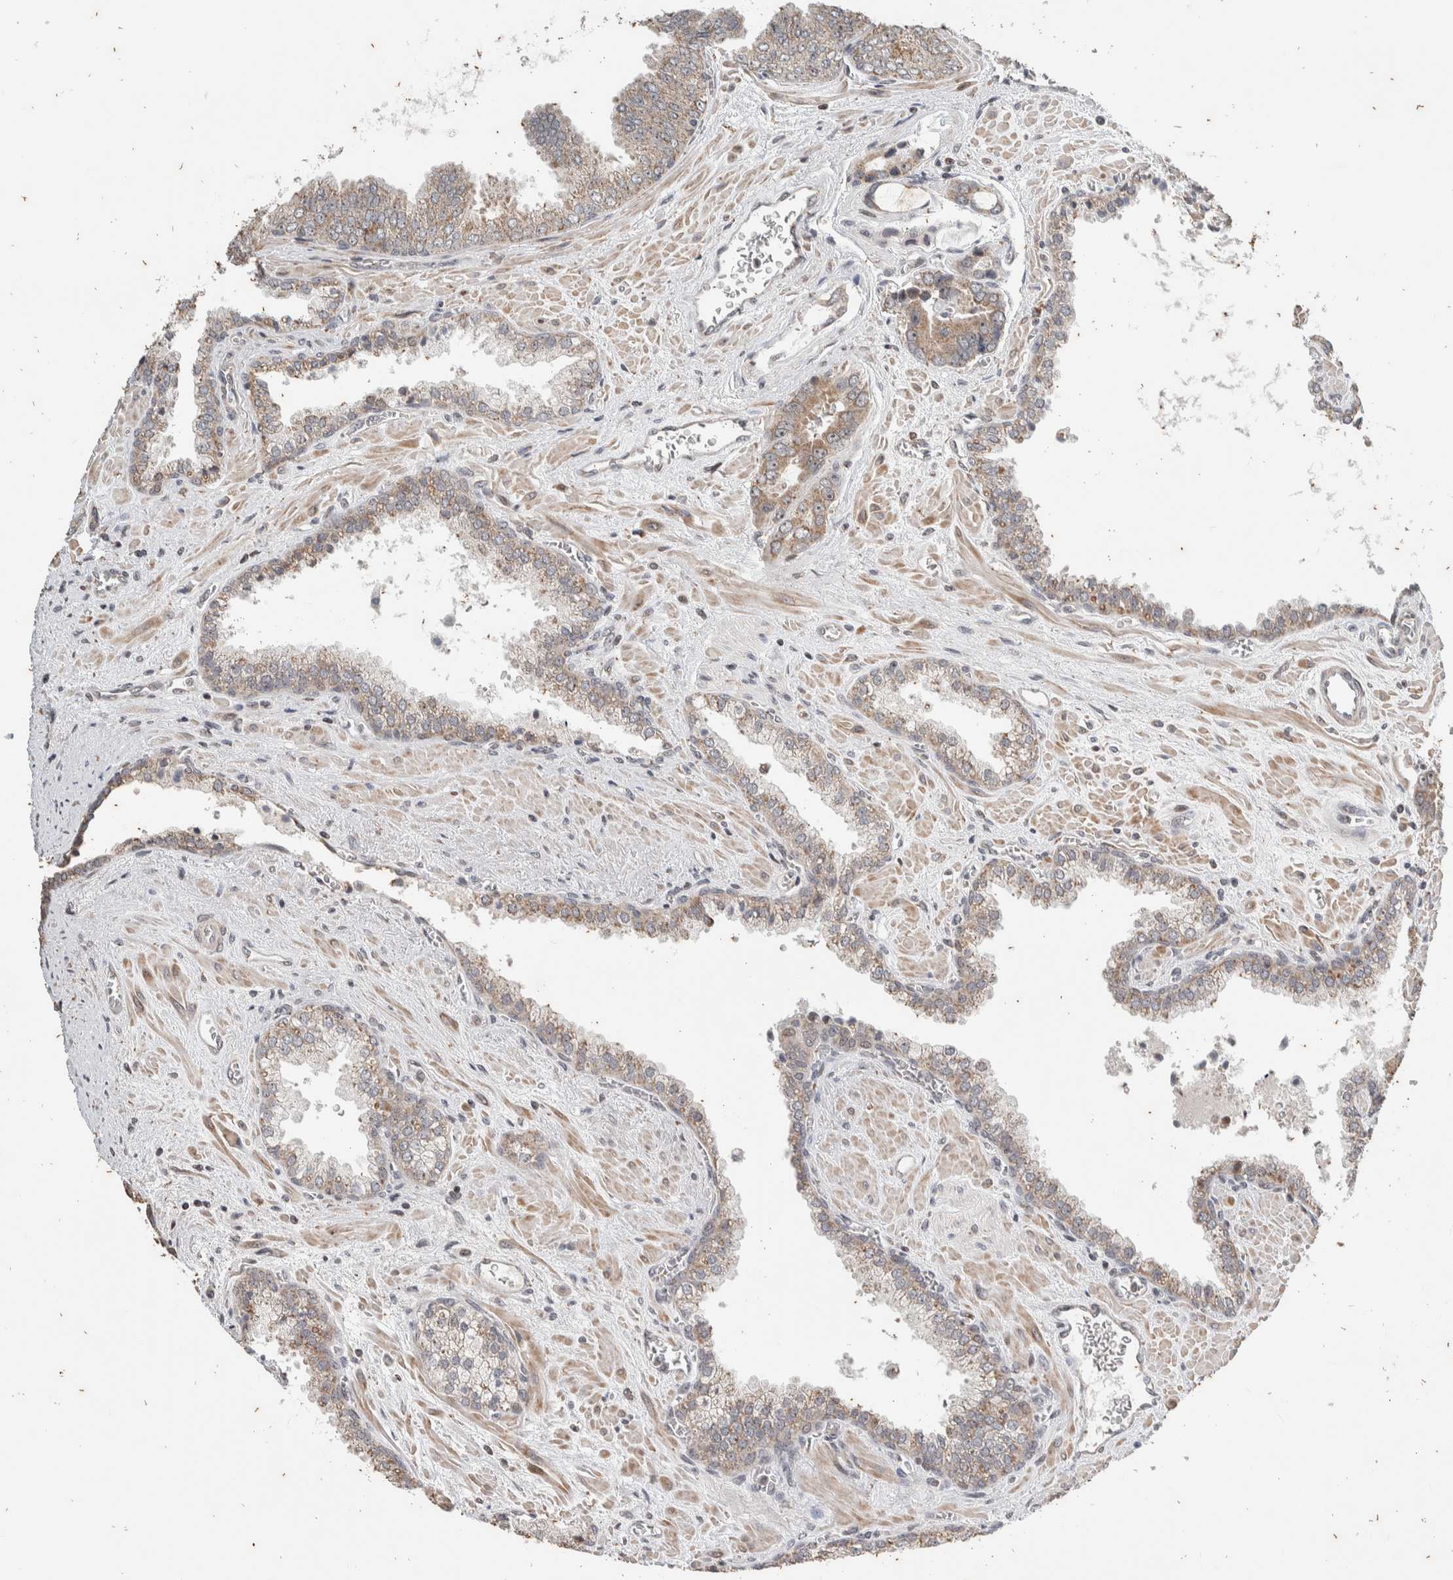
{"staining": {"intensity": "weak", "quantity": "25%-75%", "location": "cytoplasmic/membranous"}, "tissue": "prostate cancer", "cell_type": "Tumor cells", "image_type": "cancer", "snomed": [{"axis": "morphology", "description": "Adenocarcinoma, Low grade"}, {"axis": "topography", "description": "Prostate"}], "caption": "Prostate low-grade adenocarcinoma was stained to show a protein in brown. There is low levels of weak cytoplasmic/membranous expression in approximately 25%-75% of tumor cells.", "gene": "ATXN7L1", "patient": {"sex": "male", "age": 71}}